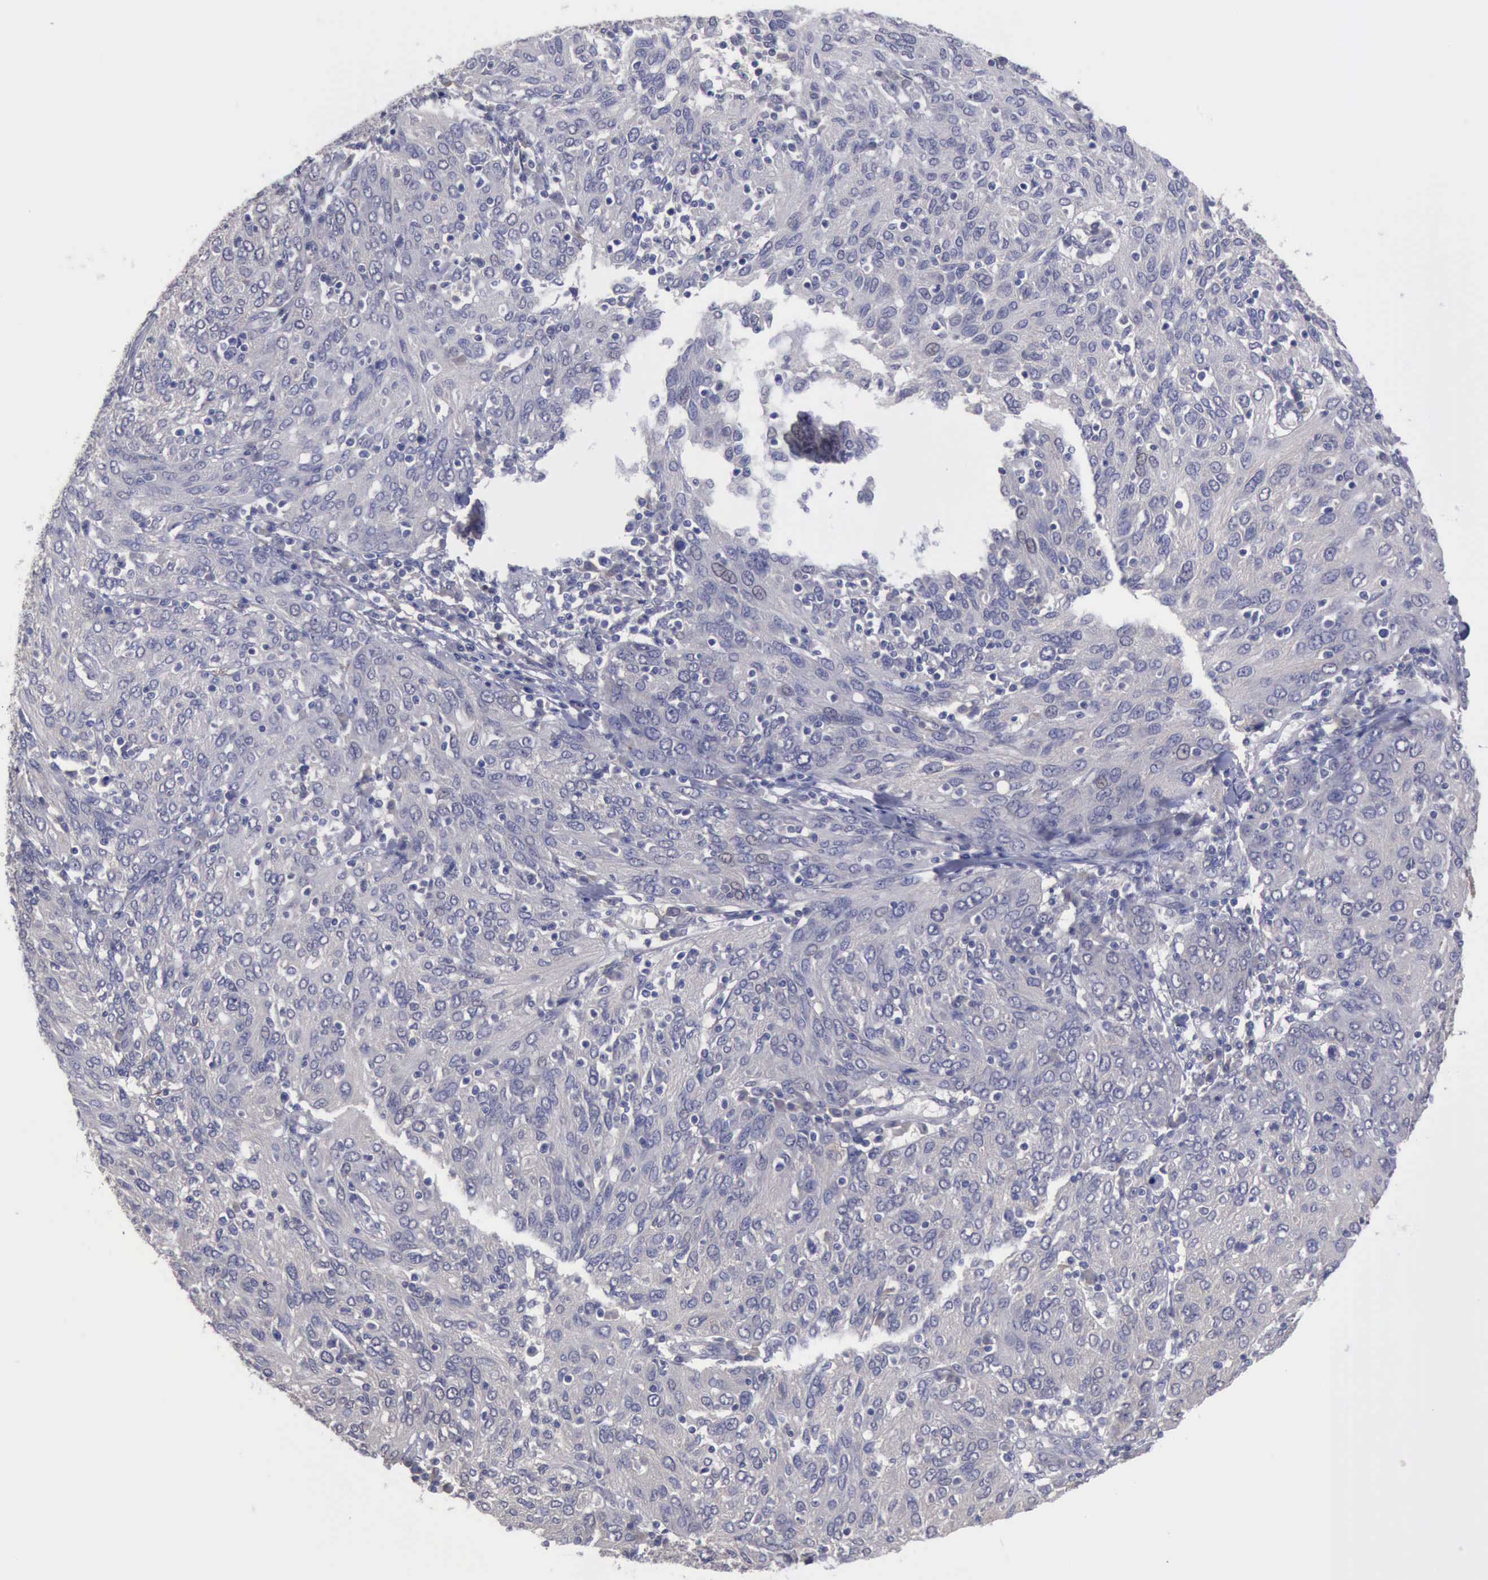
{"staining": {"intensity": "negative", "quantity": "none", "location": "none"}, "tissue": "ovarian cancer", "cell_type": "Tumor cells", "image_type": "cancer", "snomed": [{"axis": "morphology", "description": "Carcinoma, endometroid"}, {"axis": "topography", "description": "Ovary"}], "caption": "High power microscopy micrograph of an IHC histopathology image of ovarian endometroid carcinoma, revealing no significant positivity in tumor cells.", "gene": "PHKA1", "patient": {"sex": "female", "age": 50}}